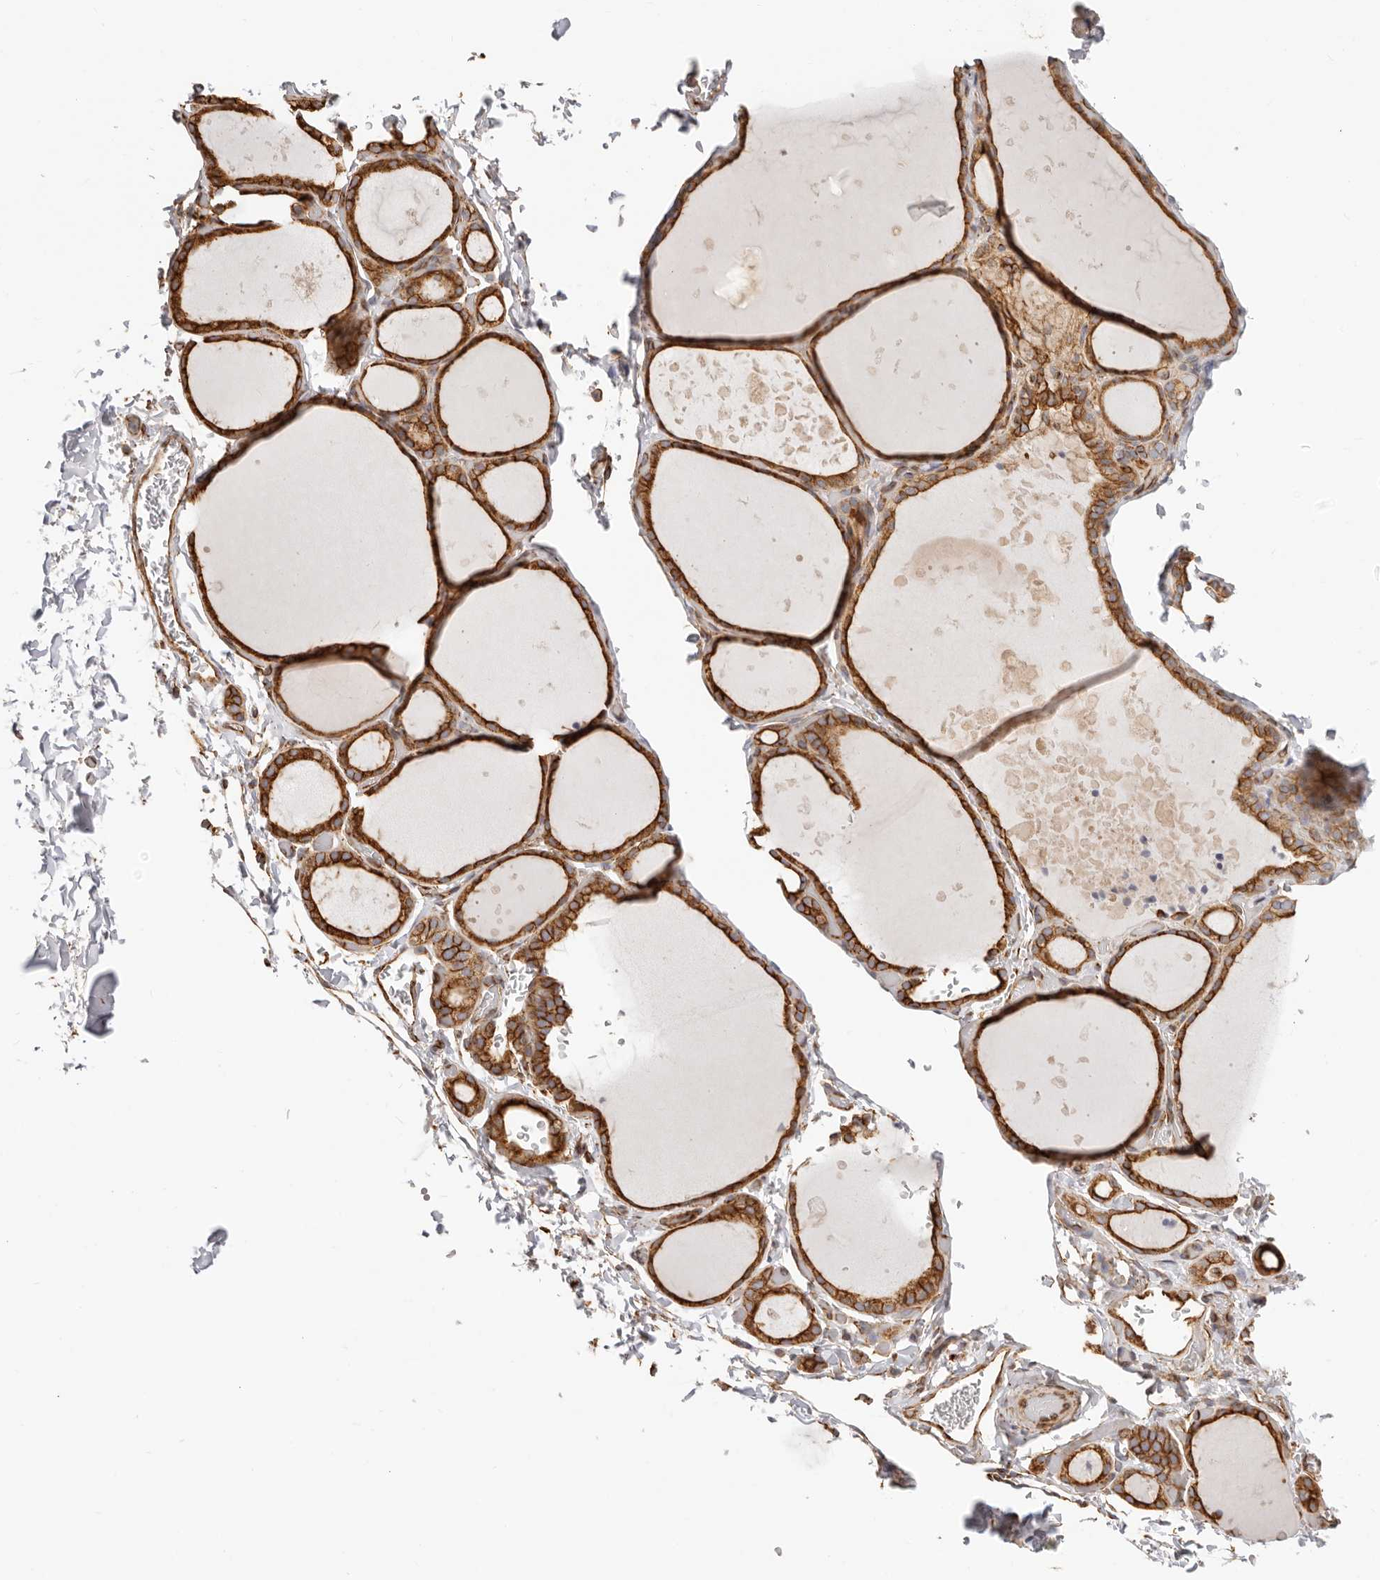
{"staining": {"intensity": "strong", "quantity": ">75%", "location": "cytoplasmic/membranous"}, "tissue": "thyroid gland", "cell_type": "Glandular cells", "image_type": "normal", "snomed": [{"axis": "morphology", "description": "Normal tissue, NOS"}, {"axis": "topography", "description": "Thyroid gland"}], "caption": "Immunohistochemistry (IHC) micrograph of unremarkable thyroid gland stained for a protein (brown), which shows high levels of strong cytoplasmic/membranous positivity in about >75% of glandular cells.", "gene": "DTNBP1", "patient": {"sex": "female", "age": 44}}